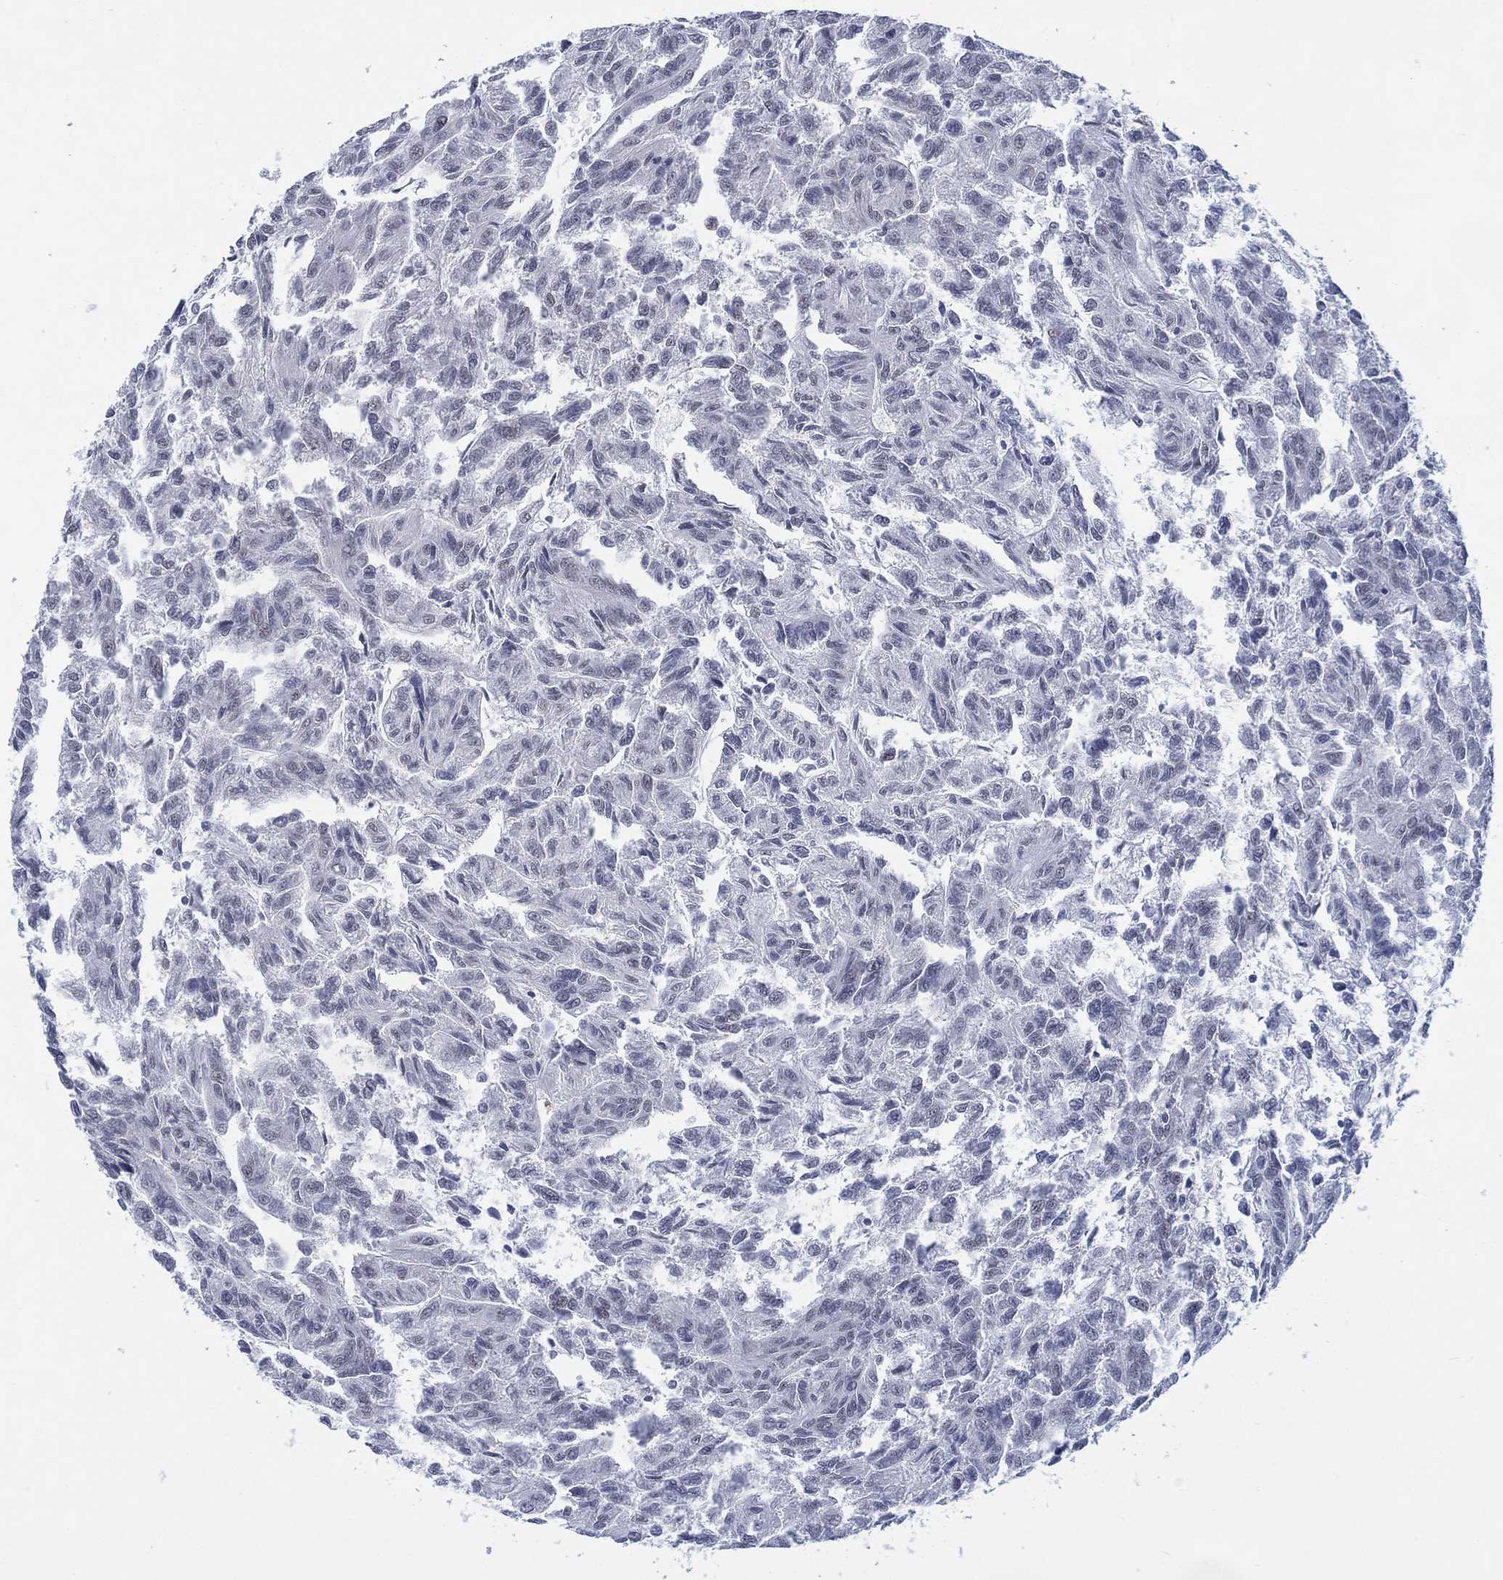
{"staining": {"intensity": "negative", "quantity": "none", "location": "none"}, "tissue": "renal cancer", "cell_type": "Tumor cells", "image_type": "cancer", "snomed": [{"axis": "morphology", "description": "Adenocarcinoma, NOS"}, {"axis": "topography", "description": "Kidney"}], "caption": "Tumor cells show no significant expression in adenocarcinoma (renal).", "gene": "NEU3", "patient": {"sex": "male", "age": 79}}